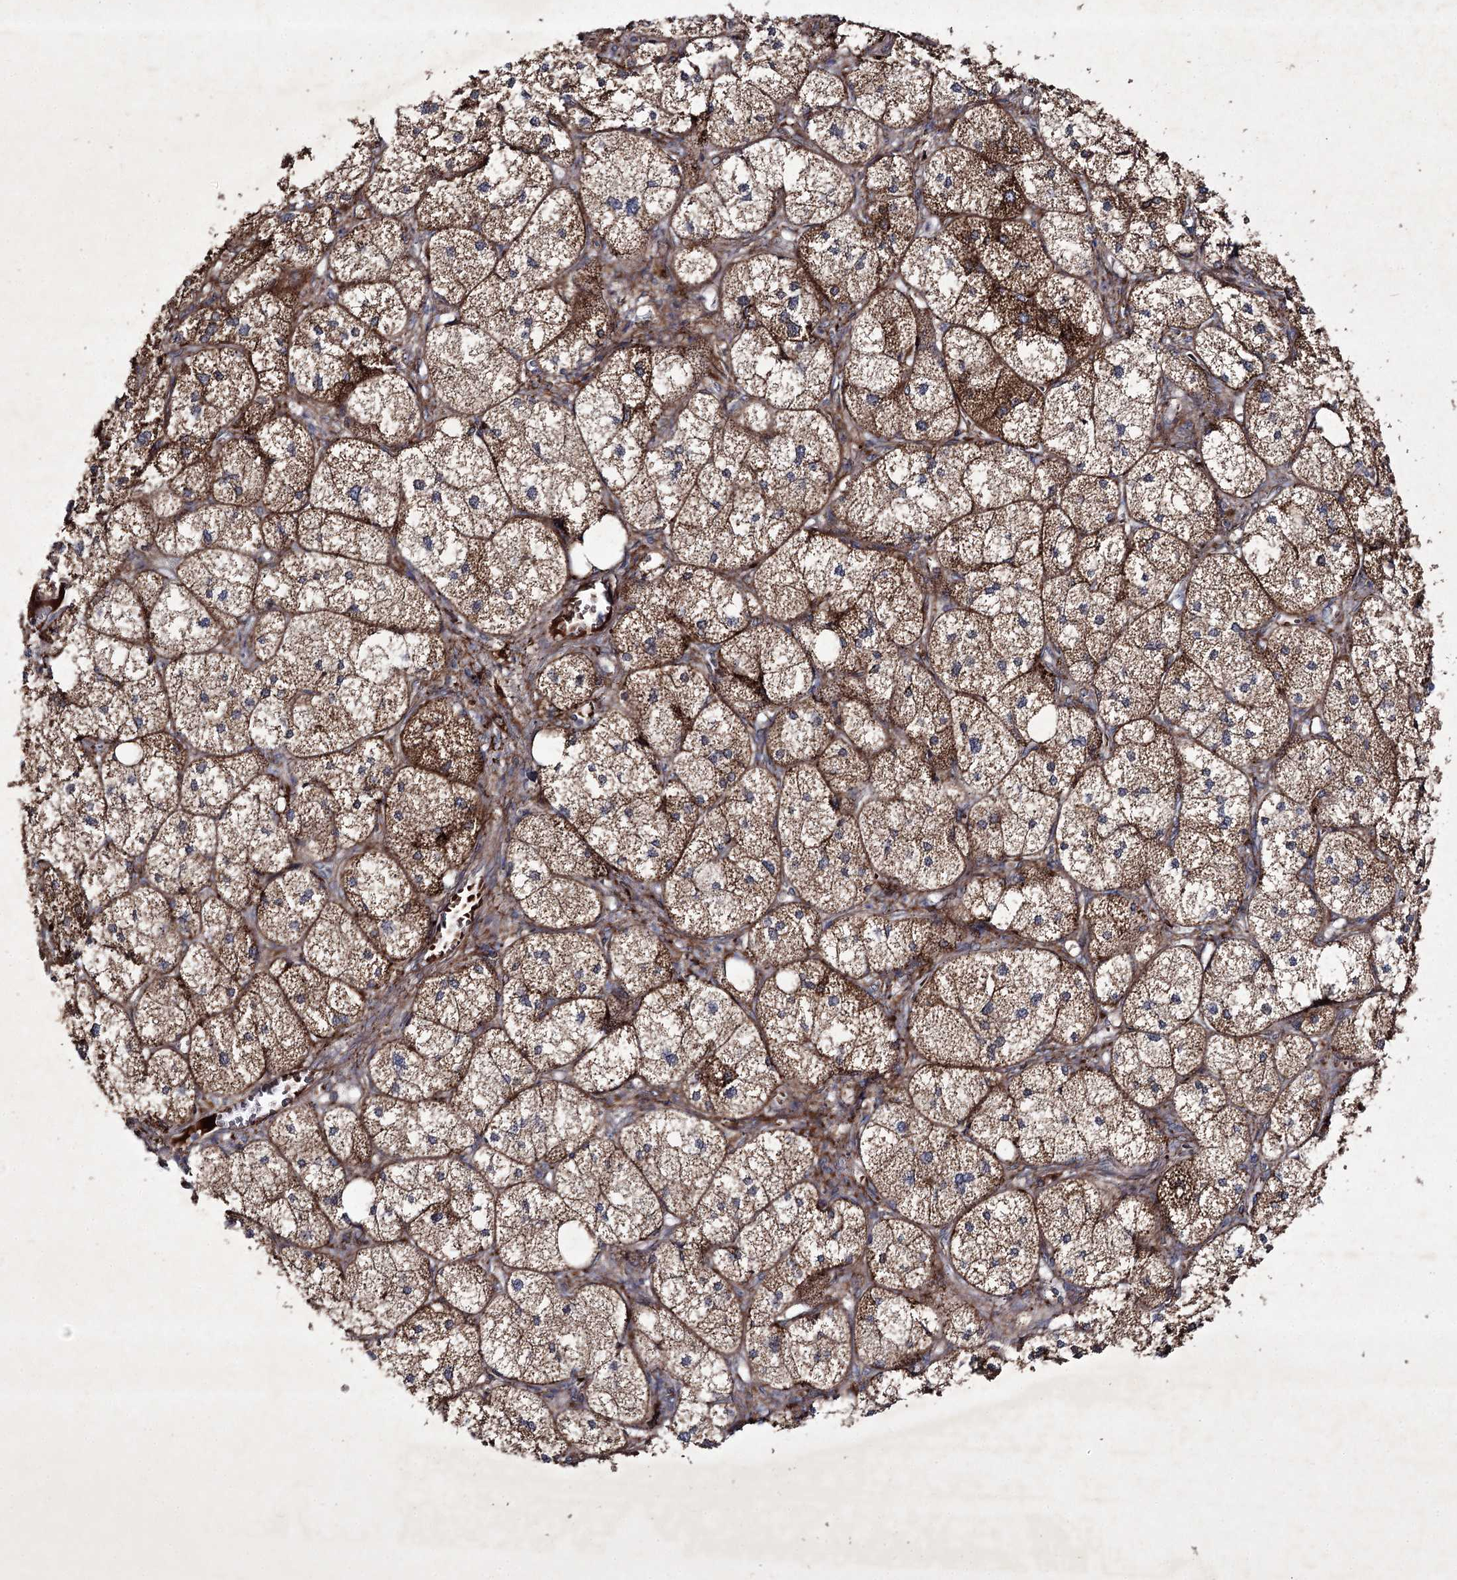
{"staining": {"intensity": "strong", "quantity": ">75%", "location": "cytoplasmic/membranous"}, "tissue": "adrenal gland", "cell_type": "Glandular cells", "image_type": "normal", "snomed": [{"axis": "morphology", "description": "Normal tissue, NOS"}, {"axis": "topography", "description": "Adrenal gland"}], "caption": "Protein expression analysis of unremarkable human adrenal gland reveals strong cytoplasmic/membranous positivity in approximately >75% of glandular cells. (DAB = brown stain, brightfield microscopy at high magnification).", "gene": "ALG9", "patient": {"sex": "female", "age": 61}}